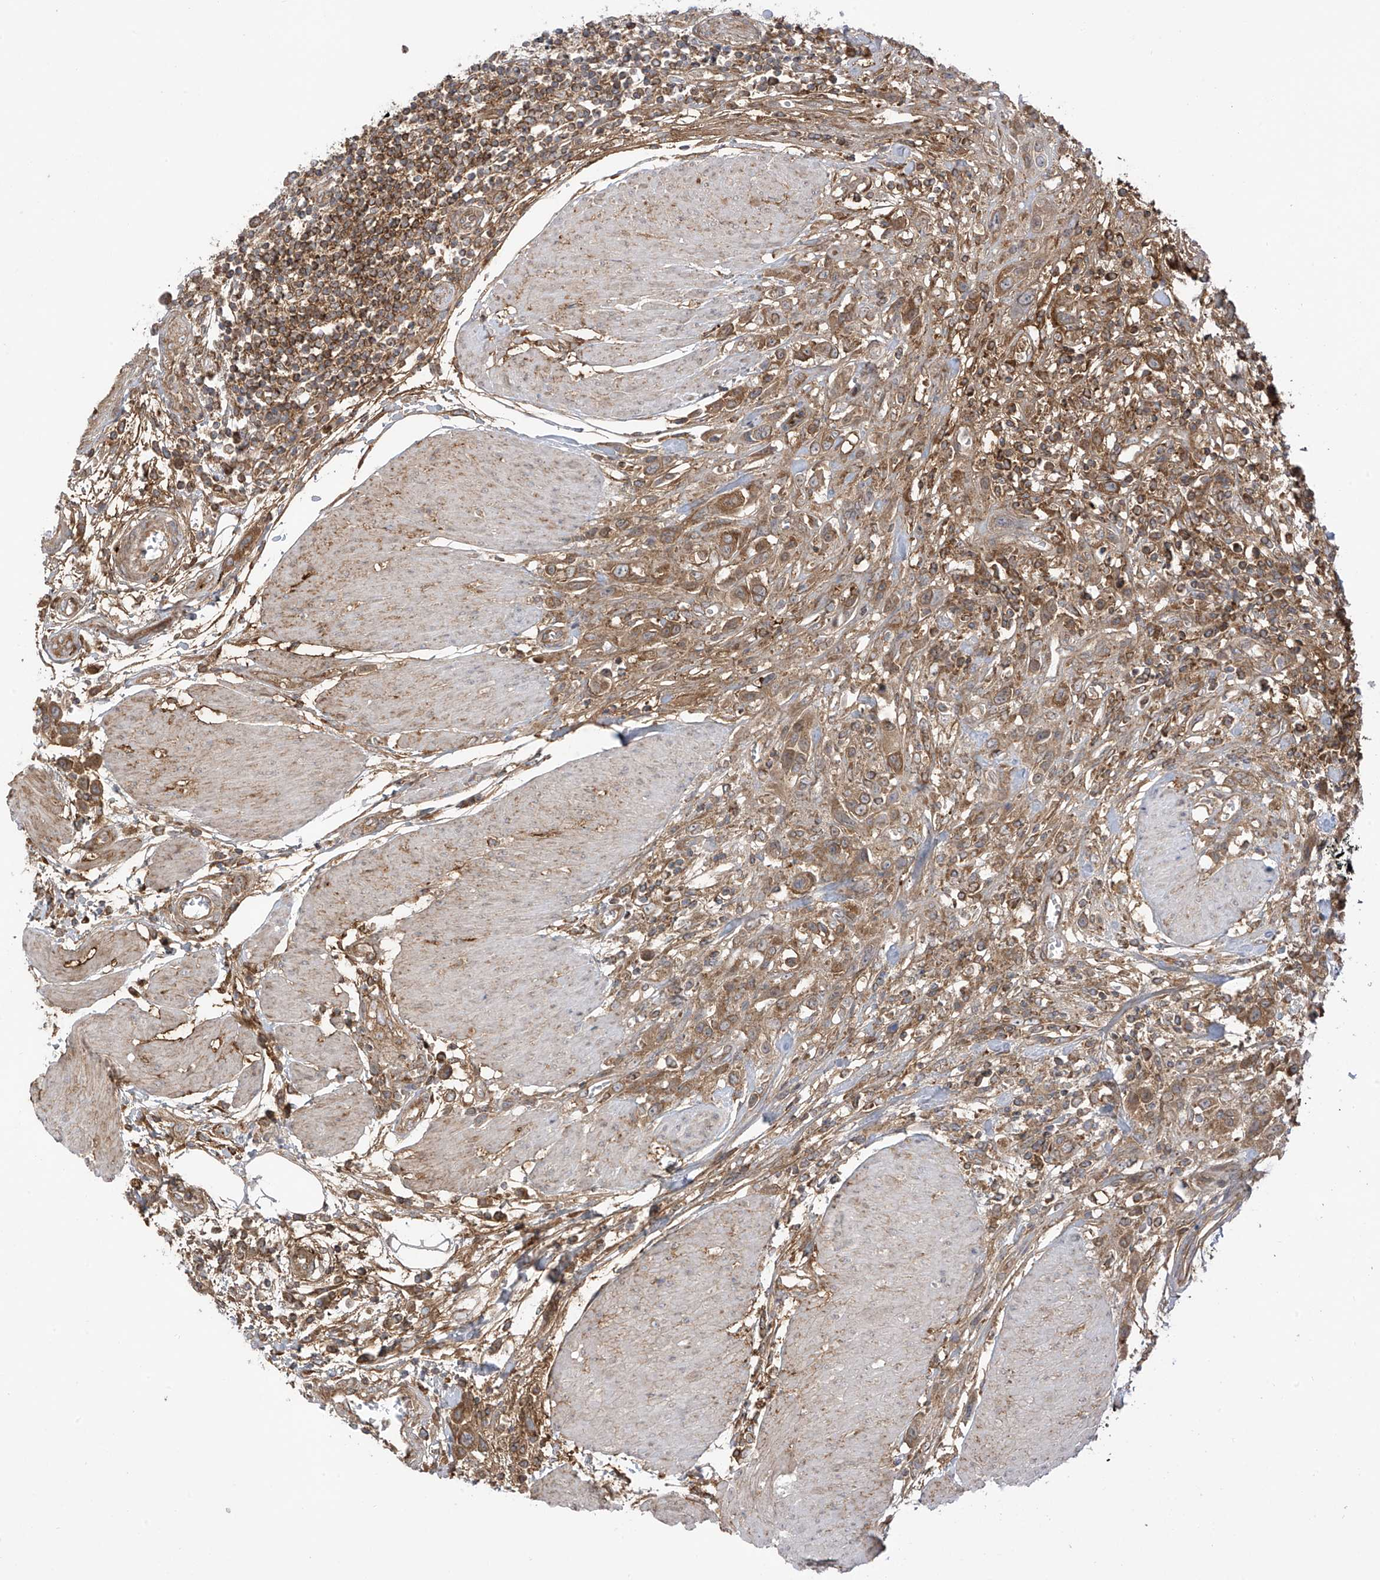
{"staining": {"intensity": "moderate", "quantity": ">75%", "location": "cytoplasmic/membranous"}, "tissue": "urothelial cancer", "cell_type": "Tumor cells", "image_type": "cancer", "snomed": [{"axis": "morphology", "description": "Urothelial carcinoma, High grade"}, {"axis": "topography", "description": "Urinary bladder"}], "caption": "Immunohistochemical staining of human high-grade urothelial carcinoma displays medium levels of moderate cytoplasmic/membranous staining in about >75% of tumor cells.", "gene": "REPS1", "patient": {"sex": "male", "age": 50}}